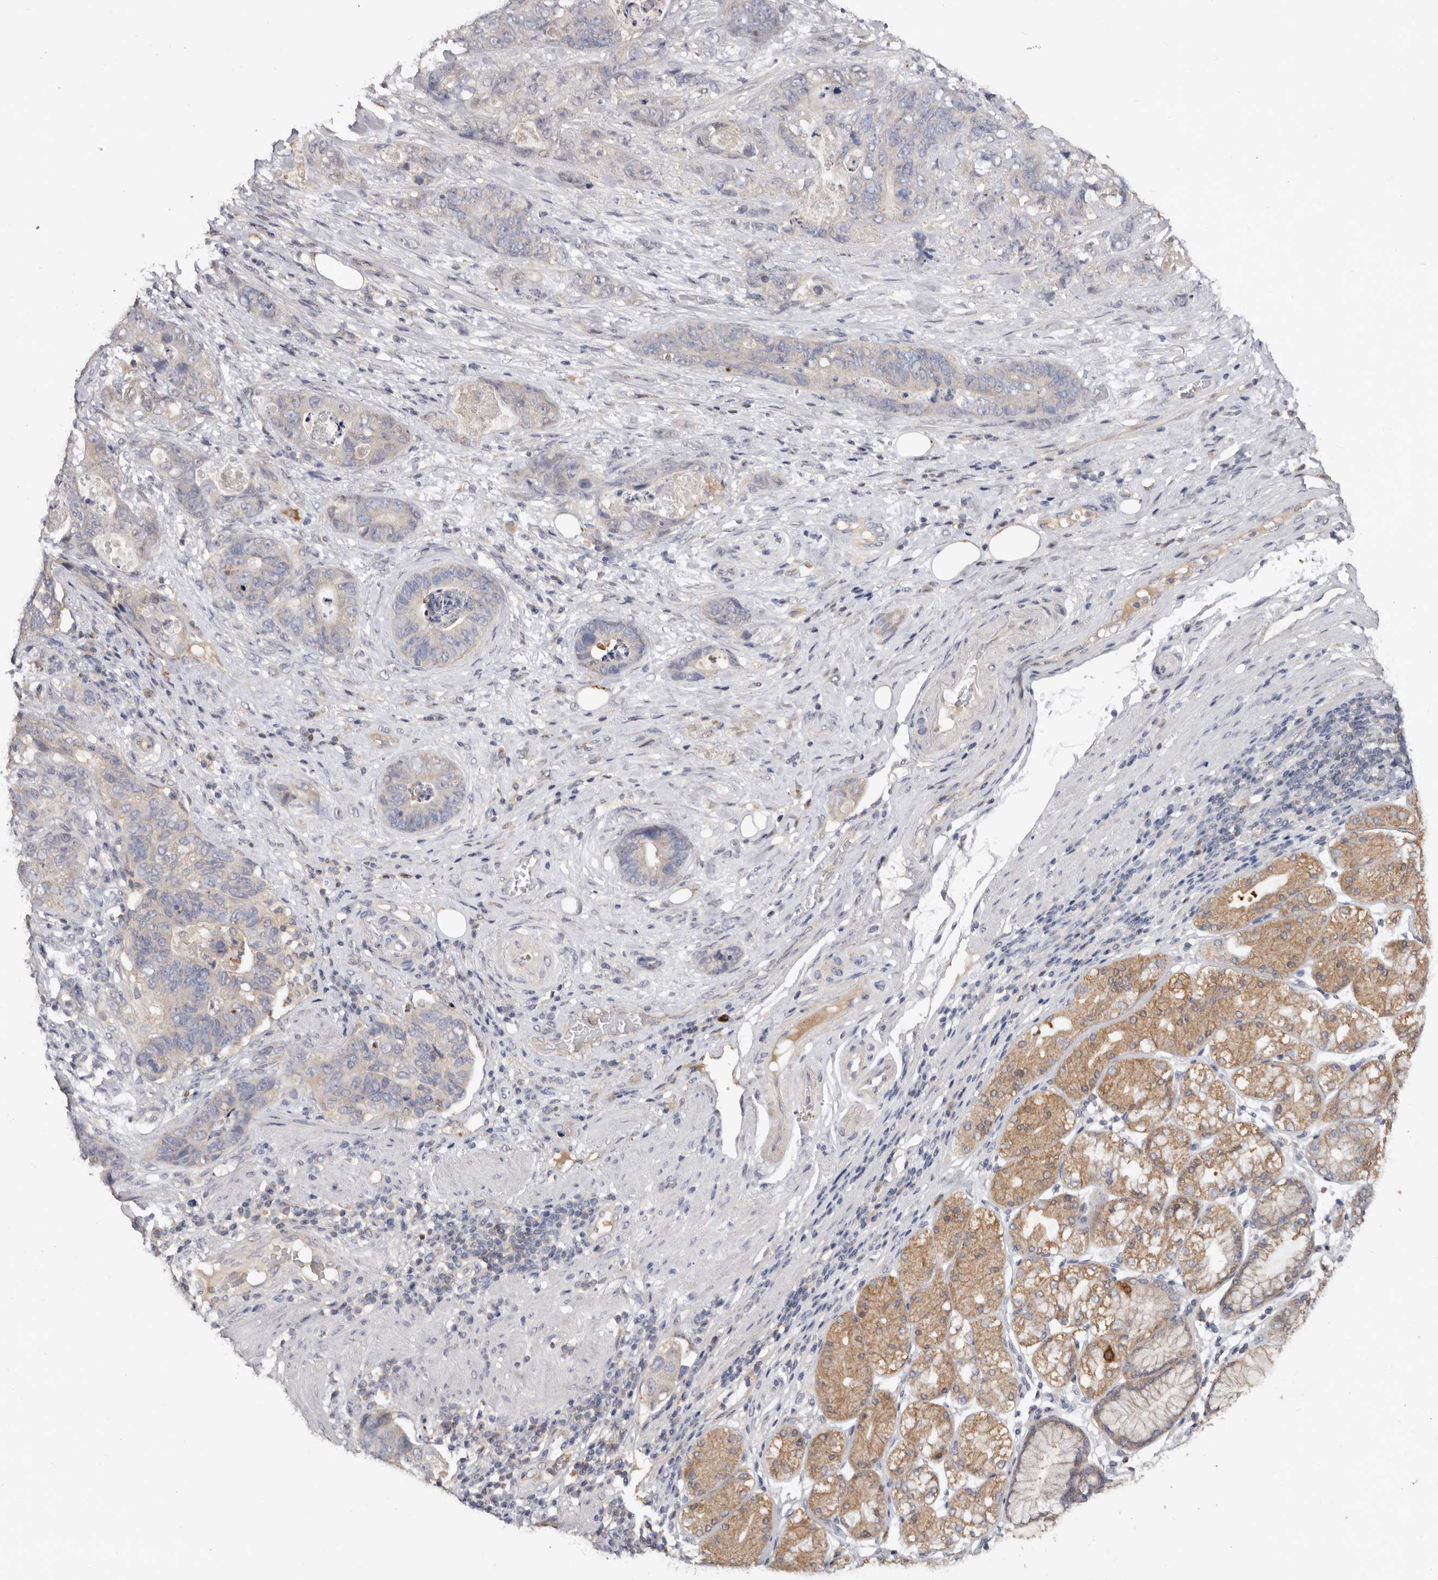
{"staining": {"intensity": "negative", "quantity": "none", "location": "none"}, "tissue": "stomach cancer", "cell_type": "Tumor cells", "image_type": "cancer", "snomed": [{"axis": "morphology", "description": "Normal tissue, NOS"}, {"axis": "morphology", "description": "Adenocarcinoma, NOS"}, {"axis": "topography", "description": "Stomach"}], "caption": "Stomach cancer (adenocarcinoma) stained for a protein using IHC displays no staining tumor cells.", "gene": "EDEM1", "patient": {"sex": "female", "age": 89}}